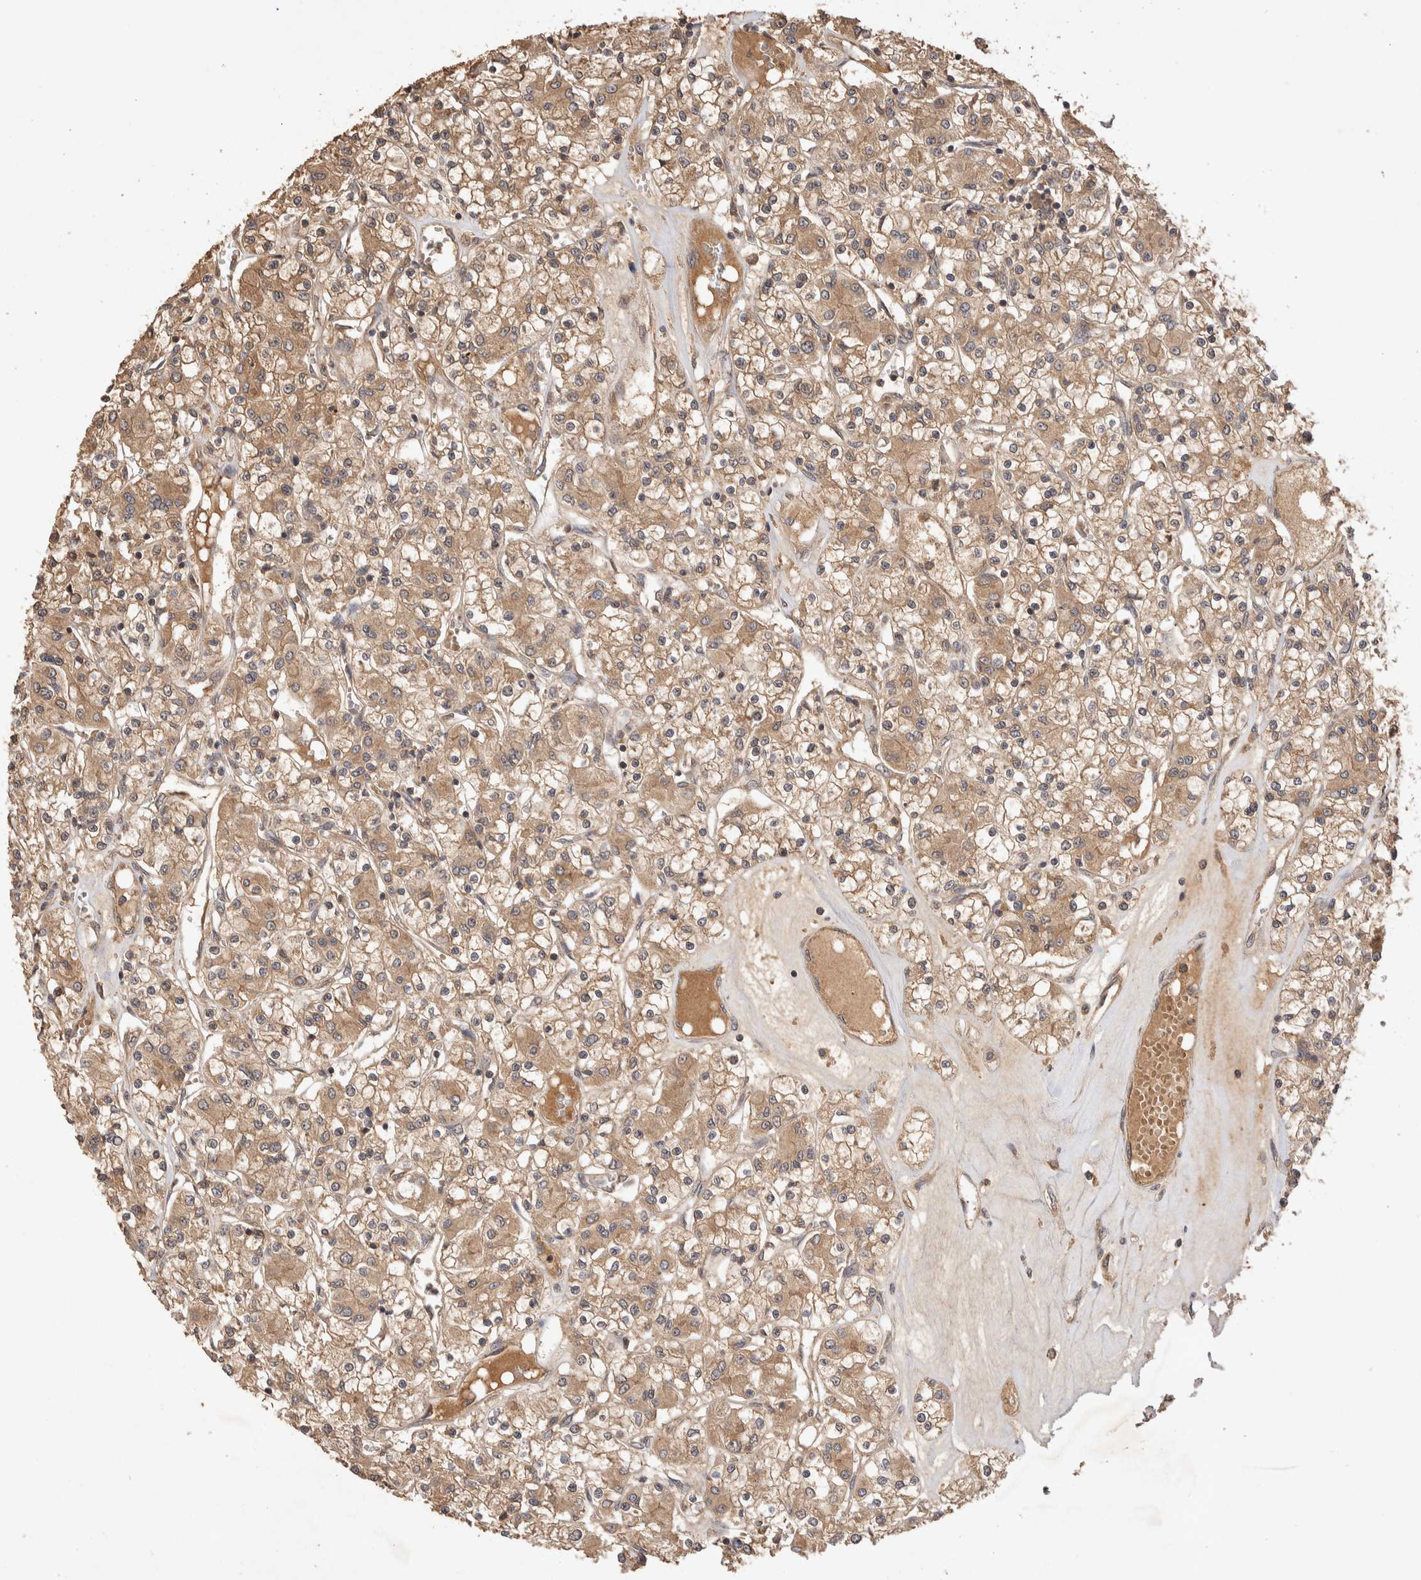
{"staining": {"intensity": "moderate", "quantity": ">75%", "location": "cytoplasmic/membranous"}, "tissue": "renal cancer", "cell_type": "Tumor cells", "image_type": "cancer", "snomed": [{"axis": "morphology", "description": "Adenocarcinoma, NOS"}, {"axis": "topography", "description": "Kidney"}], "caption": "A micrograph of human renal cancer (adenocarcinoma) stained for a protein reveals moderate cytoplasmic/membranous brown staining in tumor cells.", "gene": "NSMAF", "patient": {"sex": "female", "age": 59}}